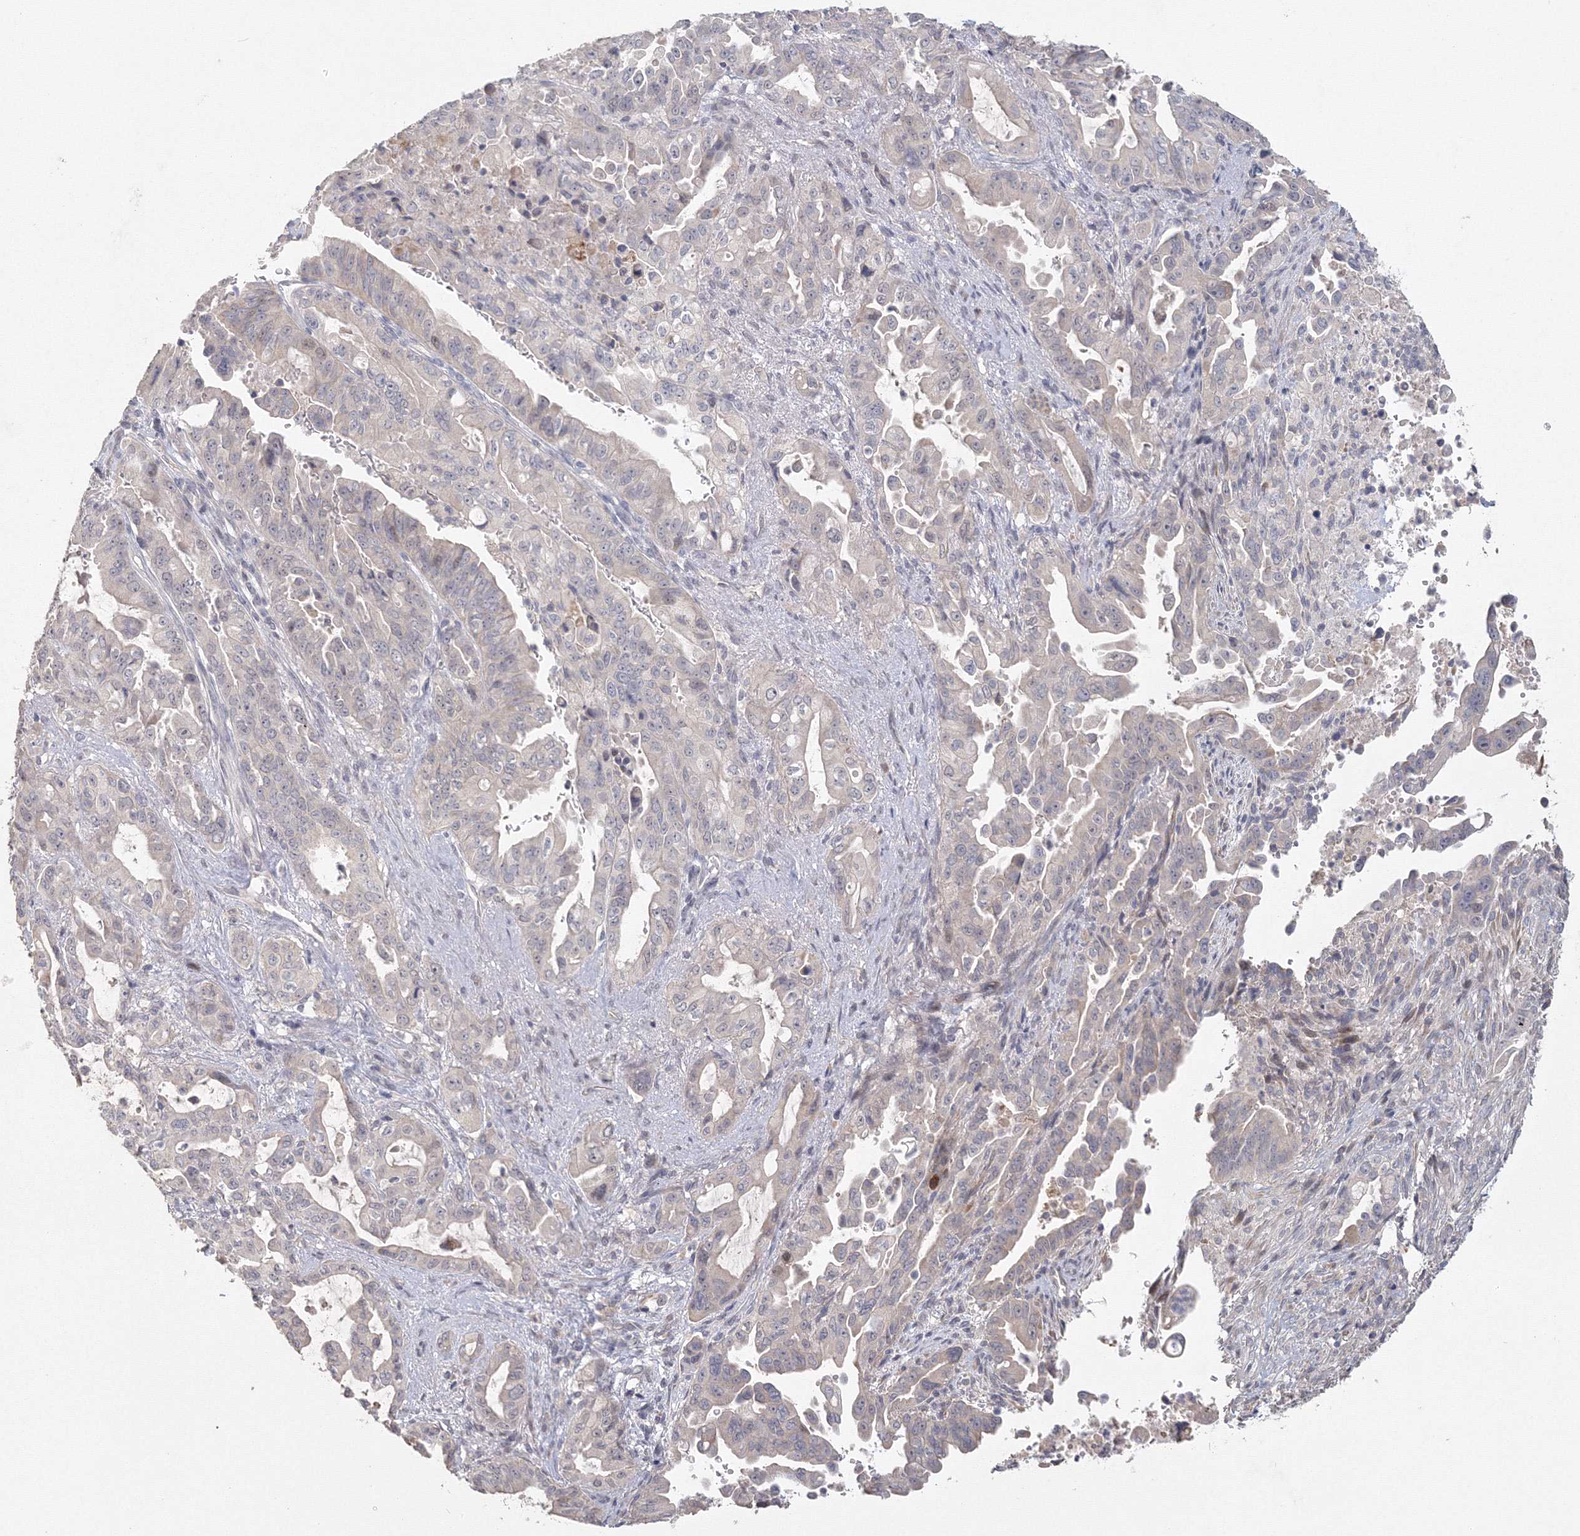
{"staining": {"intensity": "negative", "quantity": "none", "location": "none"}, "tissue": "pancreatic cancer", "cell_type": "Tumor cells", "image_type": "cancer", "snomed": [{"axis": "morphology", "description": "Adenocarcinoma, NOS"}, {"axis": "topography", "description": "Pancreas"}], "caption": "IHC of pancreatic cancer (adenocarcinoma) shows no positivity in tumor cells. The staining is performed using DAB (3,3'-diaminobenzidine) brown chromogen with nuclei counter-stained in using hematoxylin.", "gene": "TACC2", "patient": {"sex": "male", "age": 70}}